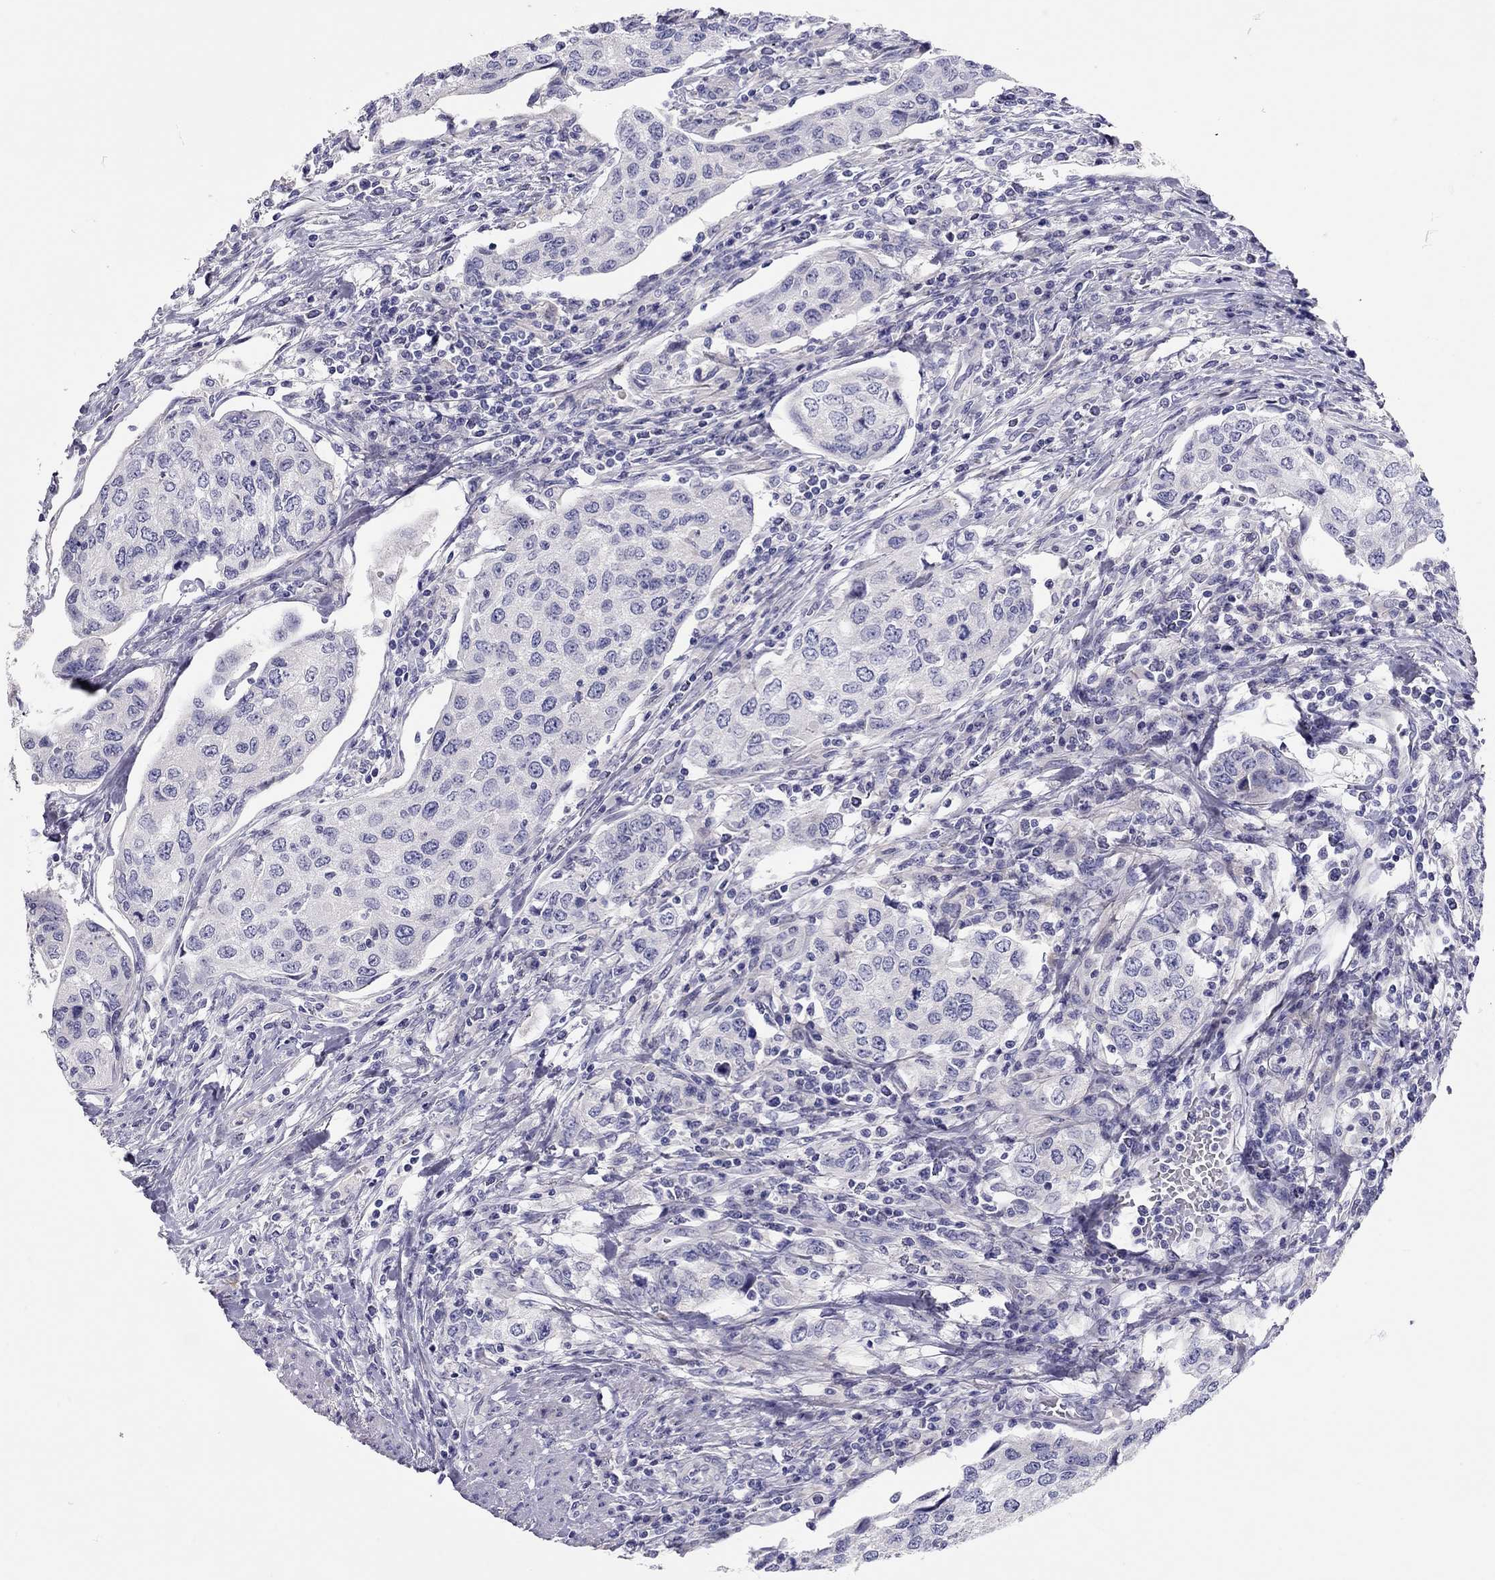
{"staining": {"intensity": "negative", "quantity": "none", "location": "none"}, "tissue": "urothelial cancer", "cell_type": "Tumor cells", "image_type": "cancer", "snomed": [{"axis": "morphology", "description": "Urothelial carcinoma, High grade"}, {"axis": "topography", "description": "Urinary bladder"}], "caption": "Tumor cells show no significant protein expression in urothelial carcinoma (high-grade).", "gene": "SCARB1", "patient": {"sex": "female", "age": 78}}